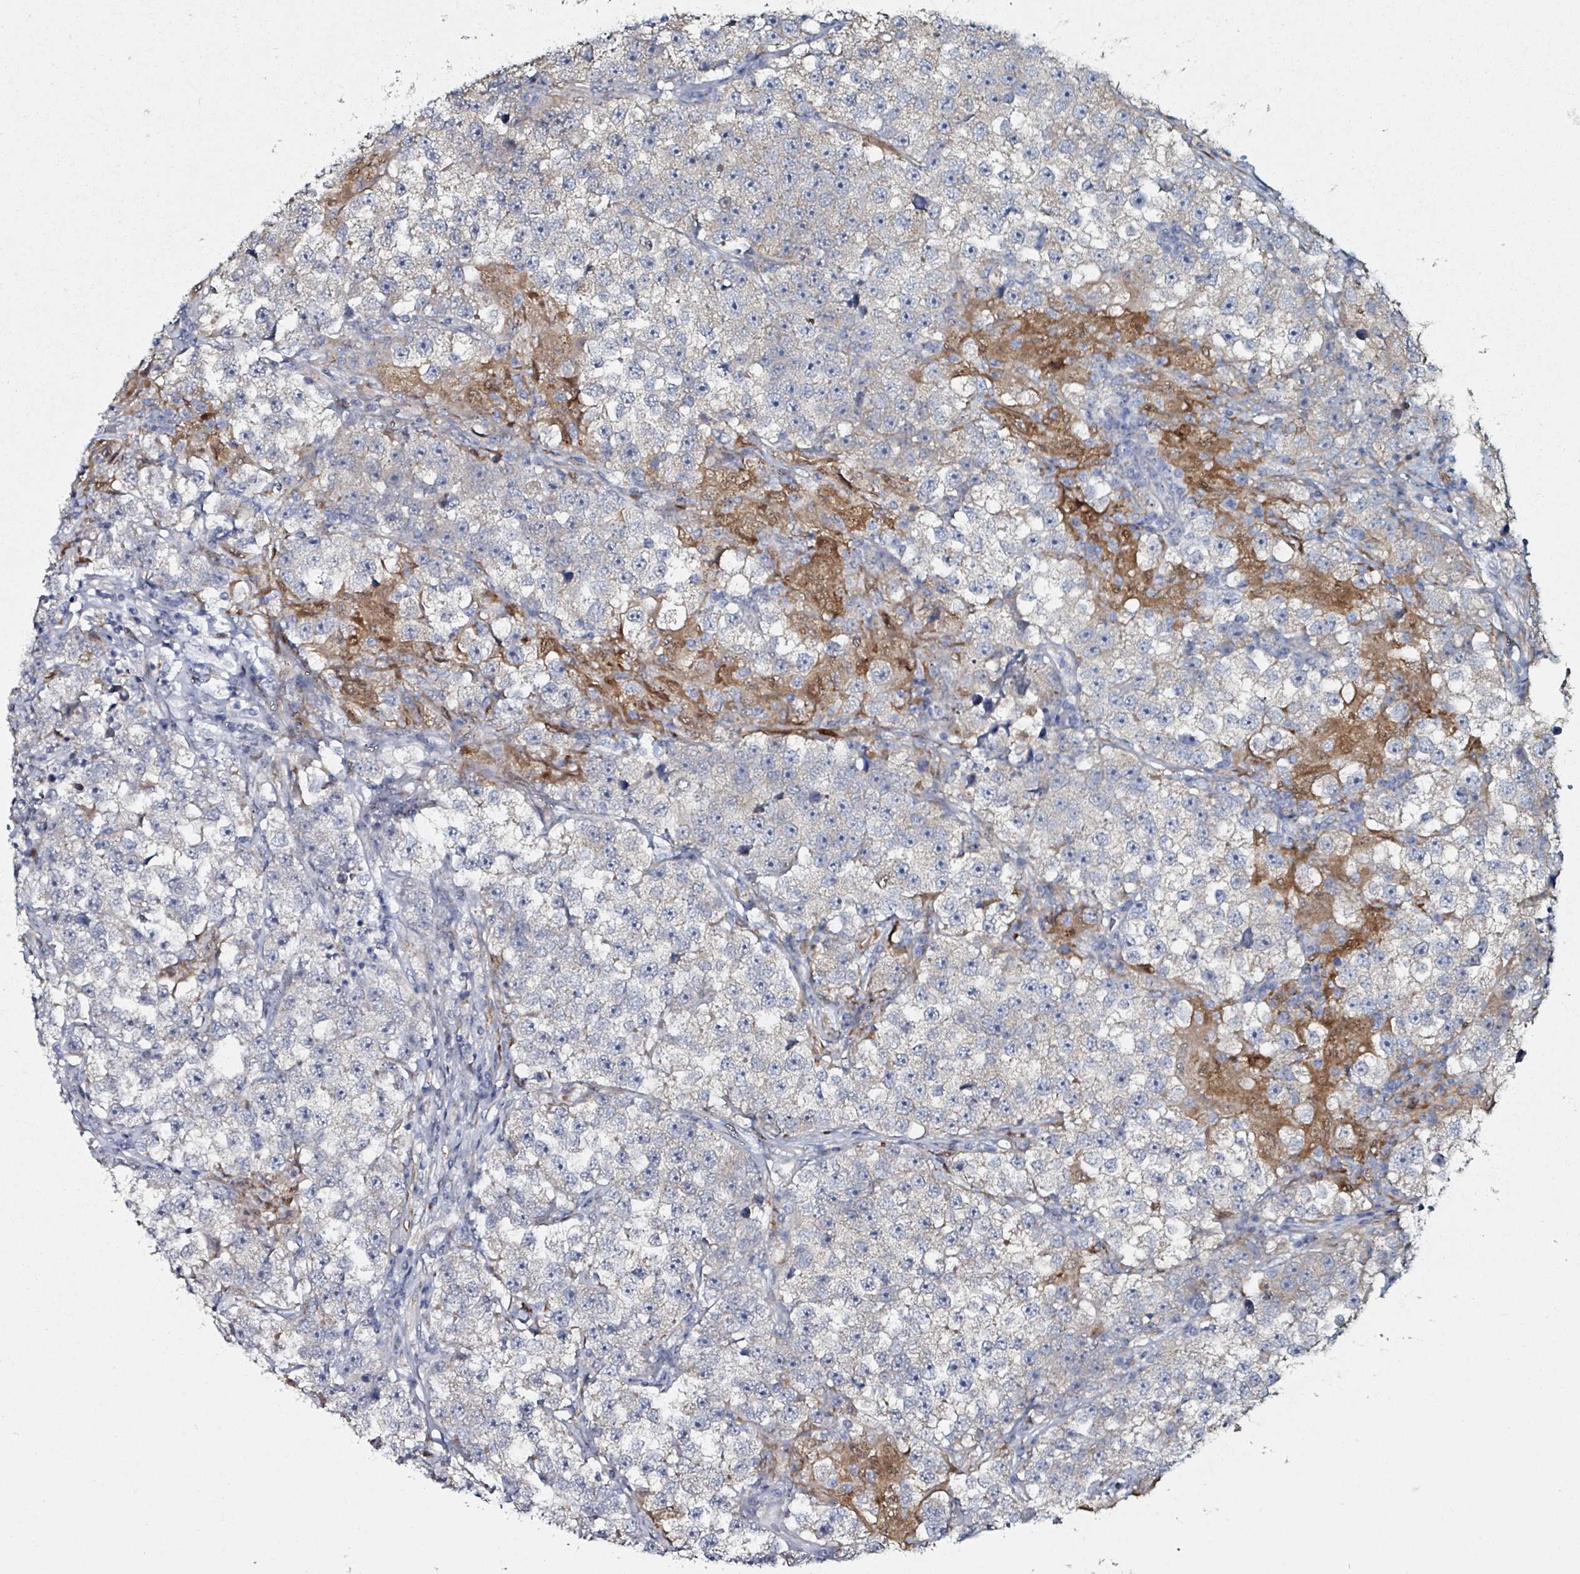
{"staining": {"intensity": "negative", "quantity": "none", "location": "none"}, "tissue": "testis cancer", "cell_type": "Tumor cells", "image_type": "cancer", "snomed": [{"axis": "morphology", "description": "Seminoma, NOS"}, {"axis": "topography", "description": "Testis"}], "caption": "Seminoma (testis) was stained to show a protein in brown. There is no significant staining in tumor cells.", "gene": "B3GAT3", "patient": {"sex": "male", "age": 46}}